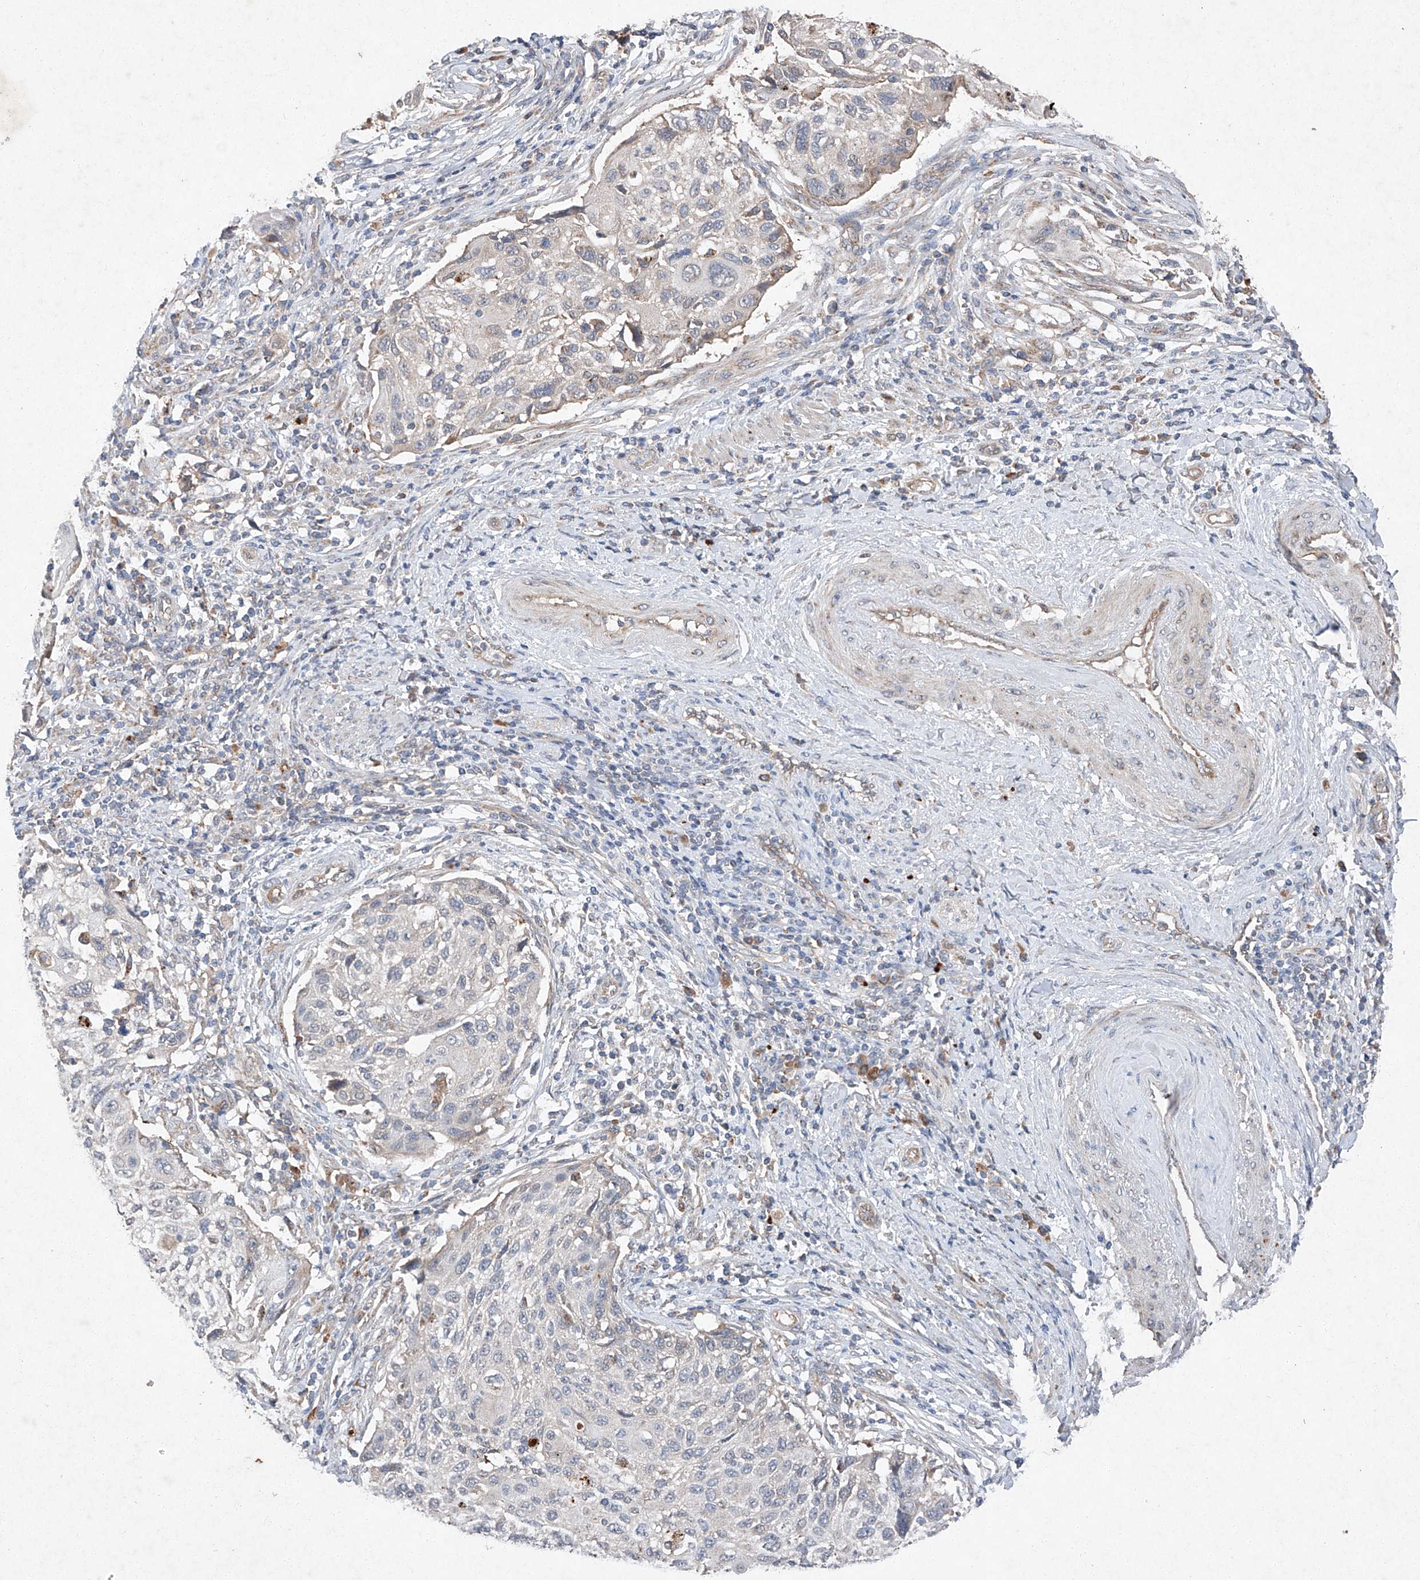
{"staining": {"intensity": "negative", "quantity": "none", "location": "none"}, "tissue": "cervical cancer", "cell_type": "Tumor cells", "image_type": "cancer", "snomed": [{"axis": "morphology", "description": "Squamous cell carcinoma, NOS"}, {"axis": "topography", "description": "Cervix"}], "caption": "An immunohistochemistry (IHC) micrograph of cervical cancer (squamous cell carcinoma) is shown. There is no staining in tumor cells of cervical cancer (squamous cell carcinoma).", "gene": "RUSC1", "patient": {"sex": "female", "age": 70}}